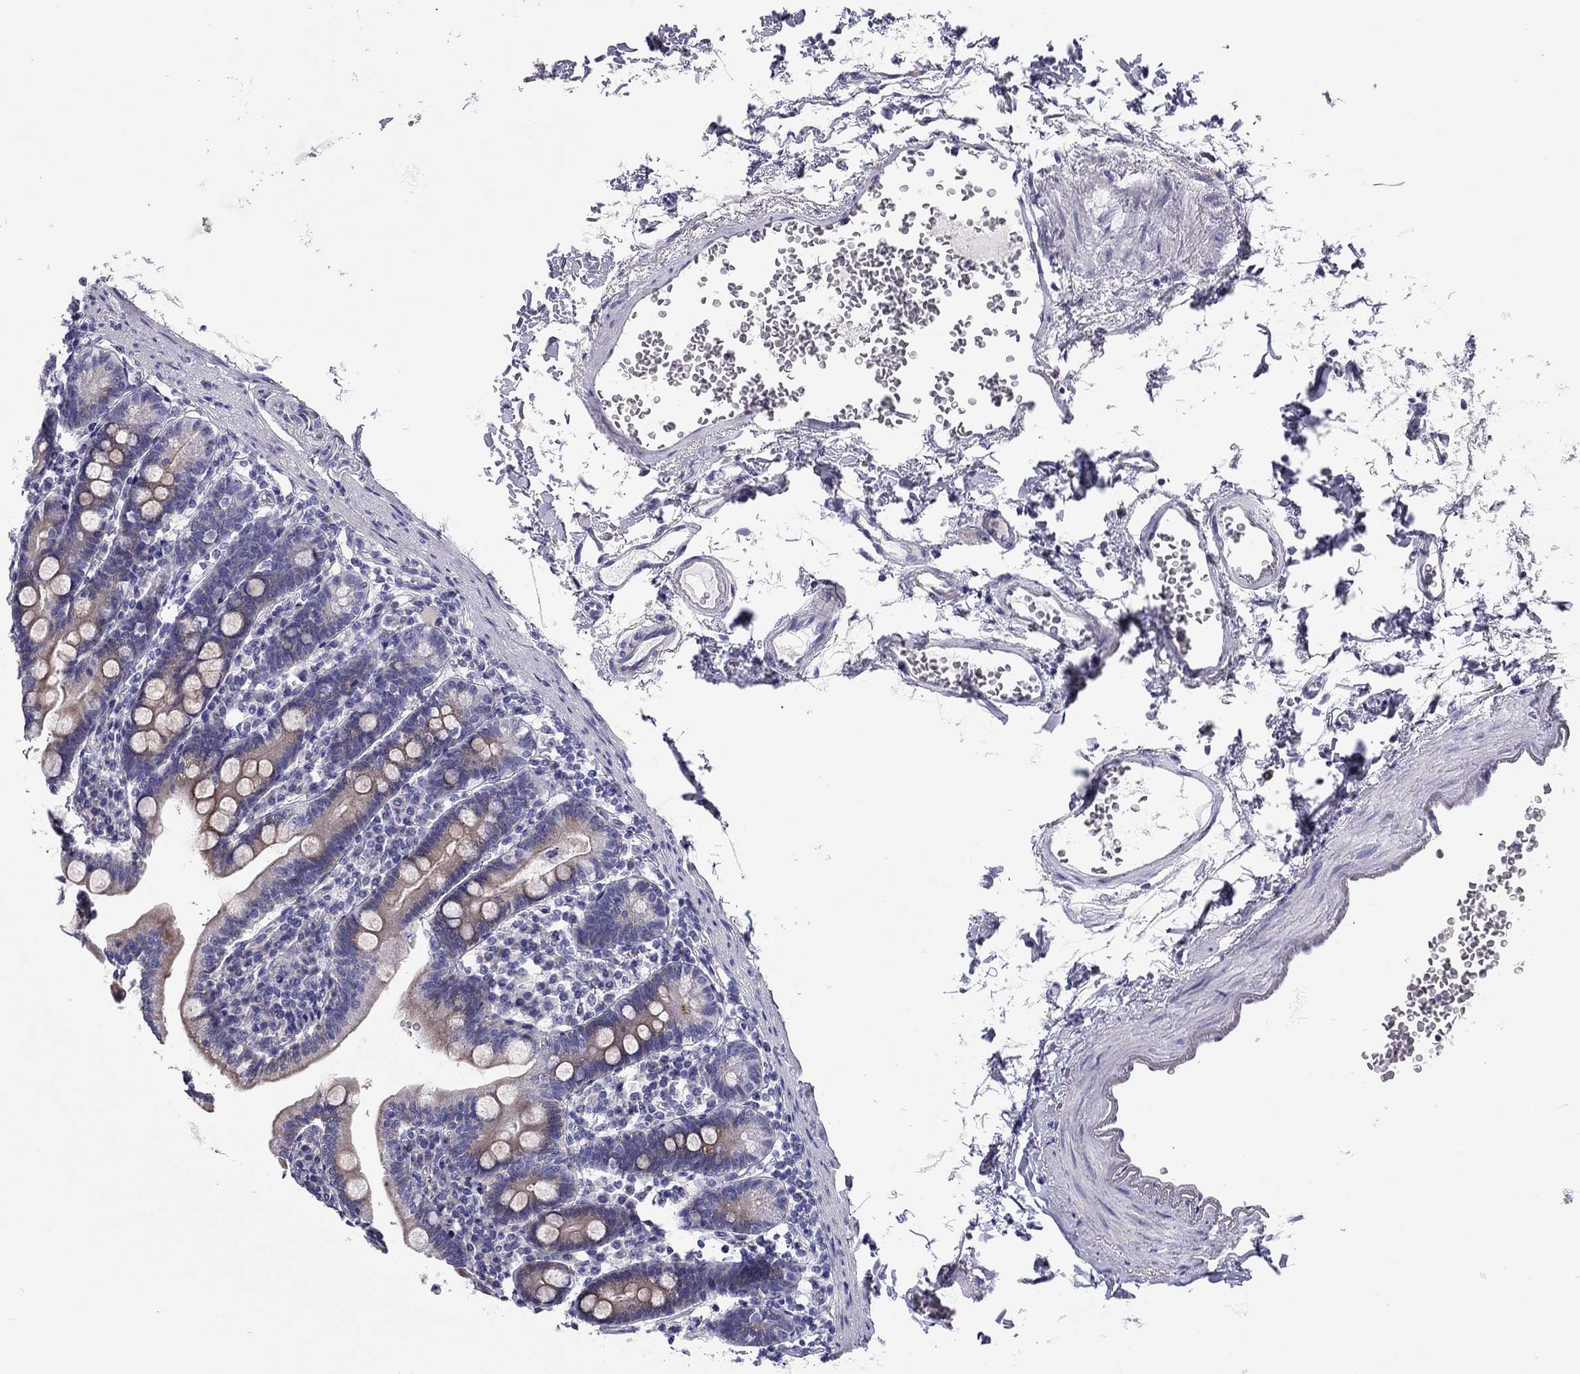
{"staining": {"intensity": "moderate", "quantity": "25%-75%", "location": "cytoplasmic/membranous"}, "tissue": "duodenum", "cell_type": "Glandular cells", "image_type": "normal", "snomed": [{"axis": "morphology", "description": "Normal tissue, NOS"}, {"axis": "topography", "description": "Duodenum"}], "caption": "Immunohistochemistry micrograph of unremarkable human duodenum stained for a protein (brown), which displays medium levels of moderate cytoplasmic/membranous expression in approximately 25%-75% of glandular cells.", "gene": "SCARB1", "patient": {"sex": "female", "age": 67}}